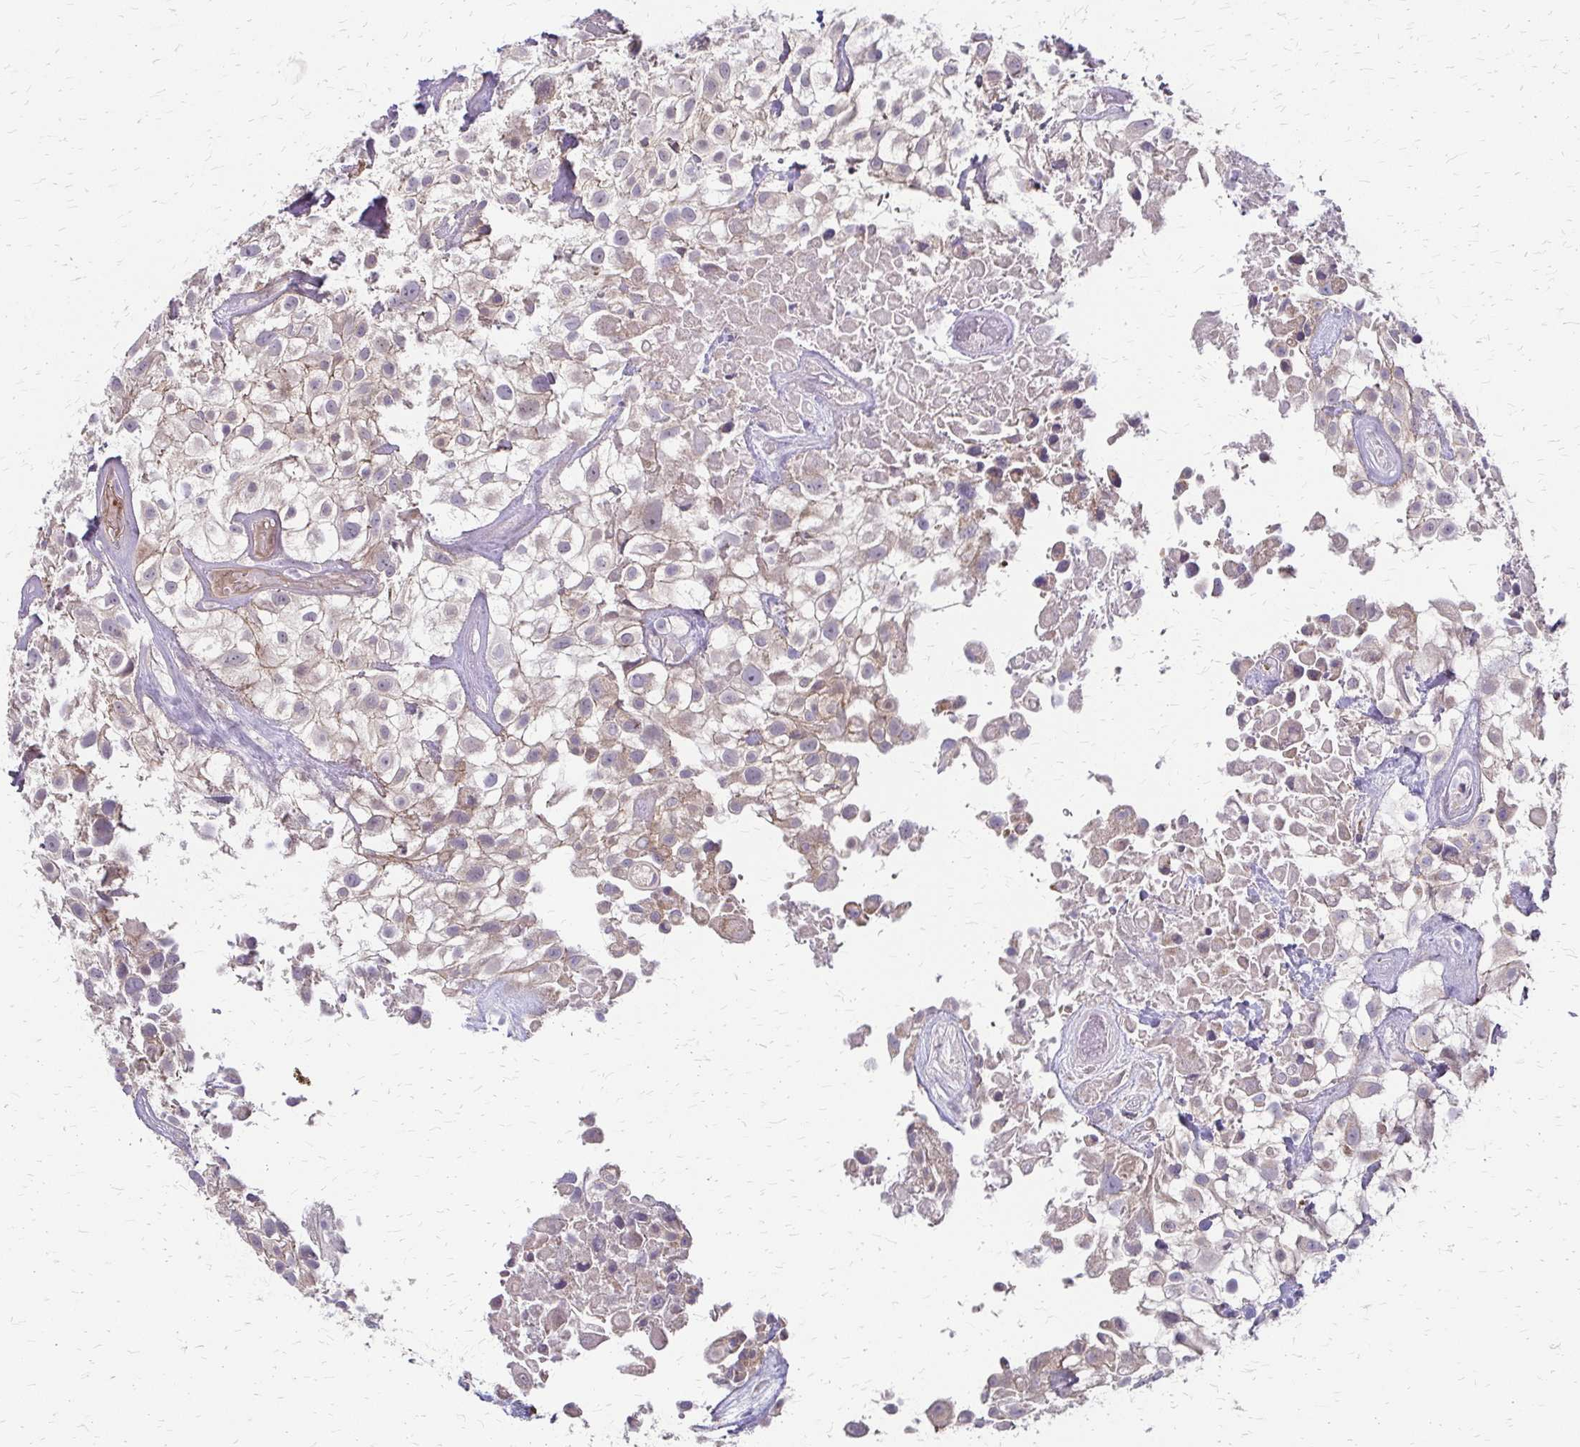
{"staining": {"intensity": "weak", "quantity": "25%-75%", "location": "cytoplasmic/membranous"}, "tissue": "urothelial cancer", "cell_type": "Tumor cells", "image_type": "cancer", "snomed": [{"axis": "morphology", "description": "Urothelial carcinoma, High grade"}, {"axis": "topography", "description": "Urinary bladder"}], "caption": "Immunohistochemistry of human urothelial carcinoma (high-grade) shows low levels of weak cytoplasmic/membranous expression in about 25%-75% of tumor cells. The protein of interest is shown in brown color, while the nuclei are stained blue.", "gene": "ZNF383", "patient": {"sex": "male", "age": 56}}